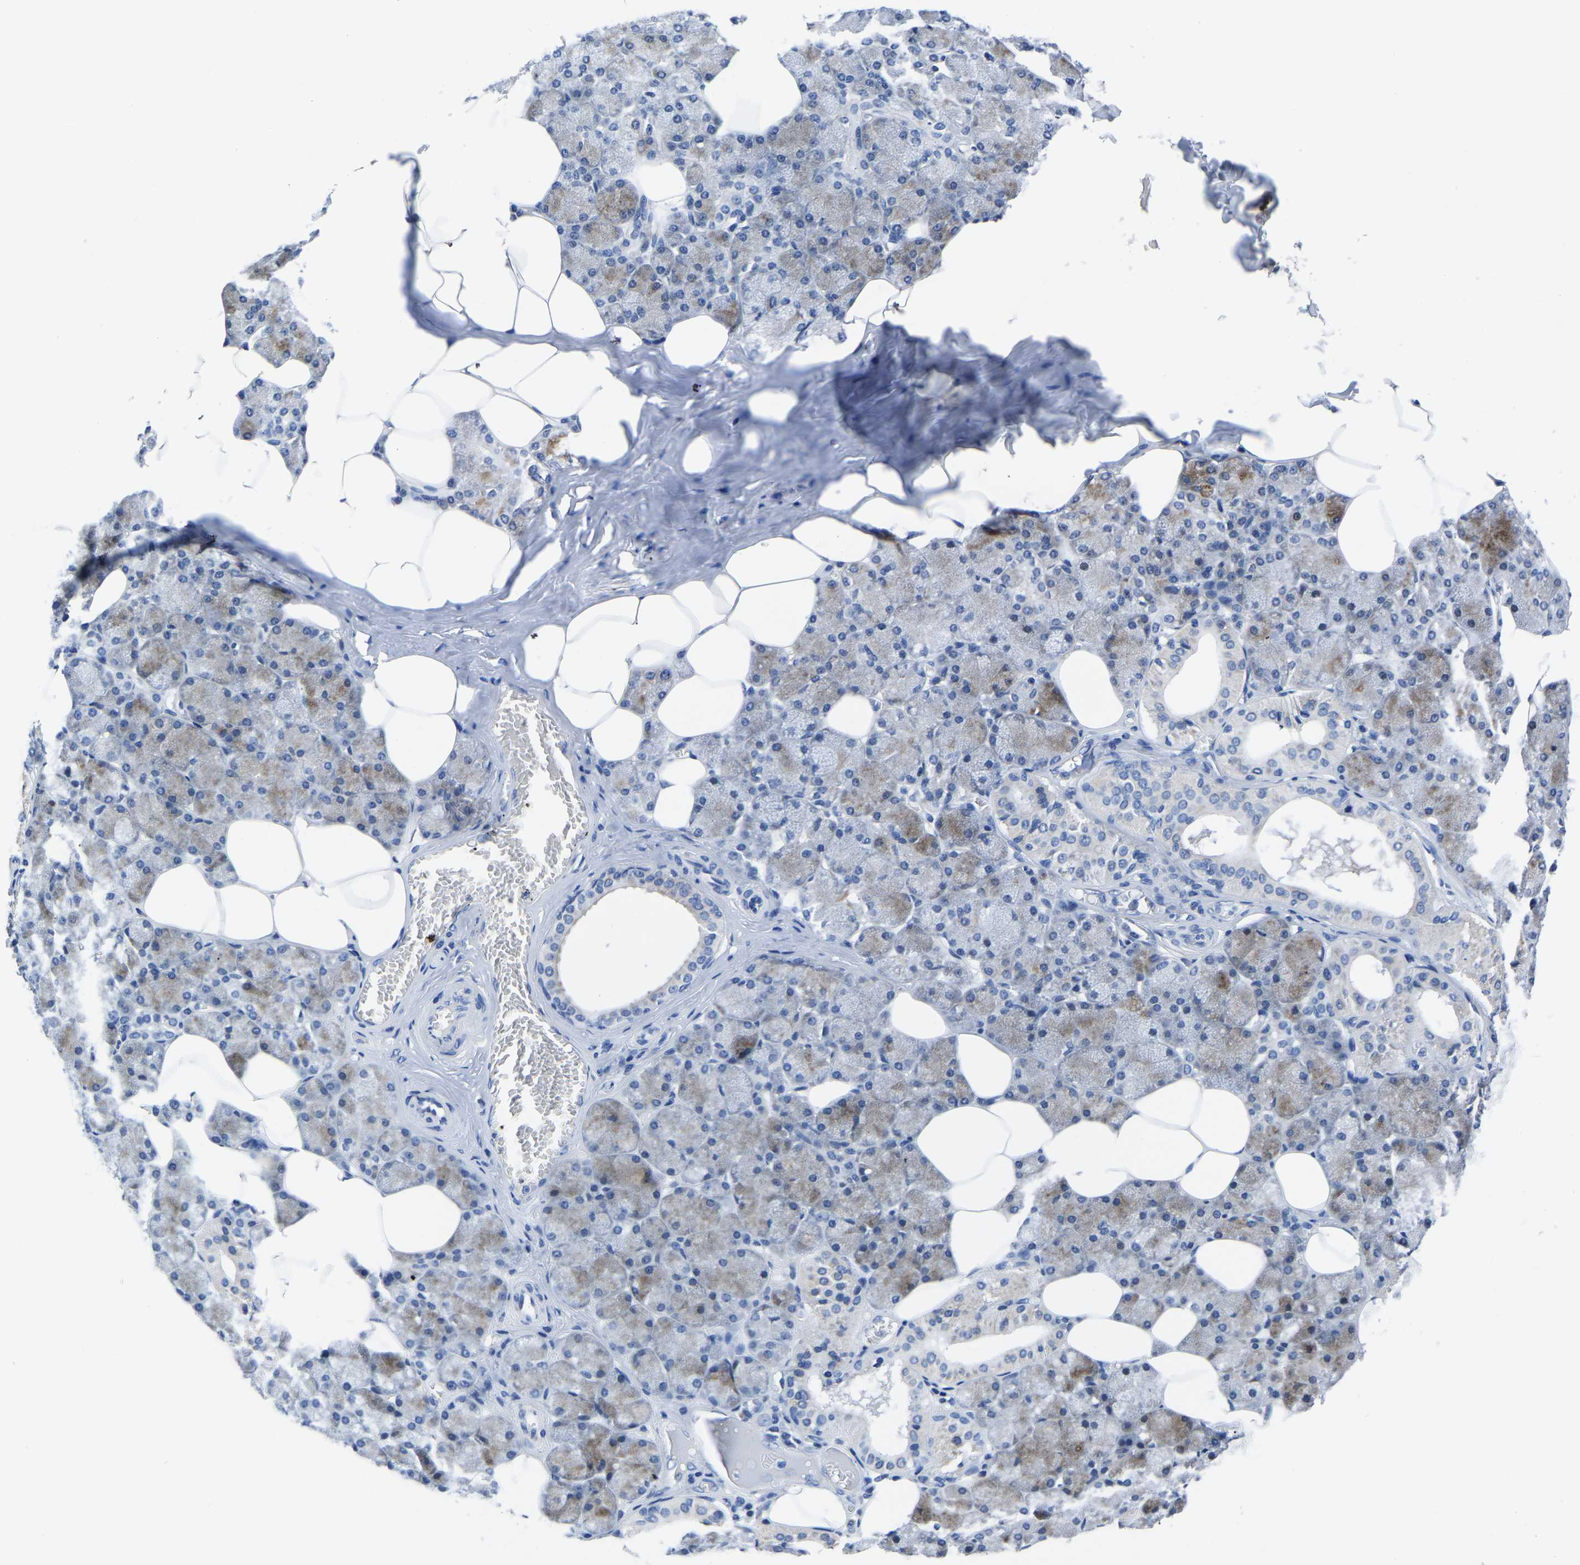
{"staining": {"intensity": "moderate", "quantity": "<25%", "location": "cytoplasmic/membranous"}, "tissue": "salivary gland", "cell_type": "Glandular cells", "image_type": "normal", "snomed": [{"axis": "morphology", "description": "Normal tissue, NOS"}, {"axis": "topography", "description": "Salivary gland"}], "caption": "A low amount of moderate cytoplasmic/membranous expression is appreciated in approximately <25% of glandular cells in benign salivary gland. The staining was performed using DAB (3,3'-diaminobenzidine) to visualize the protein expression in brown, while the nuclei were stained in blue with hematoxylin (Magnification: 20x).", "gene": "FGD5", "patient": {"sex": "male", "age": 62}}